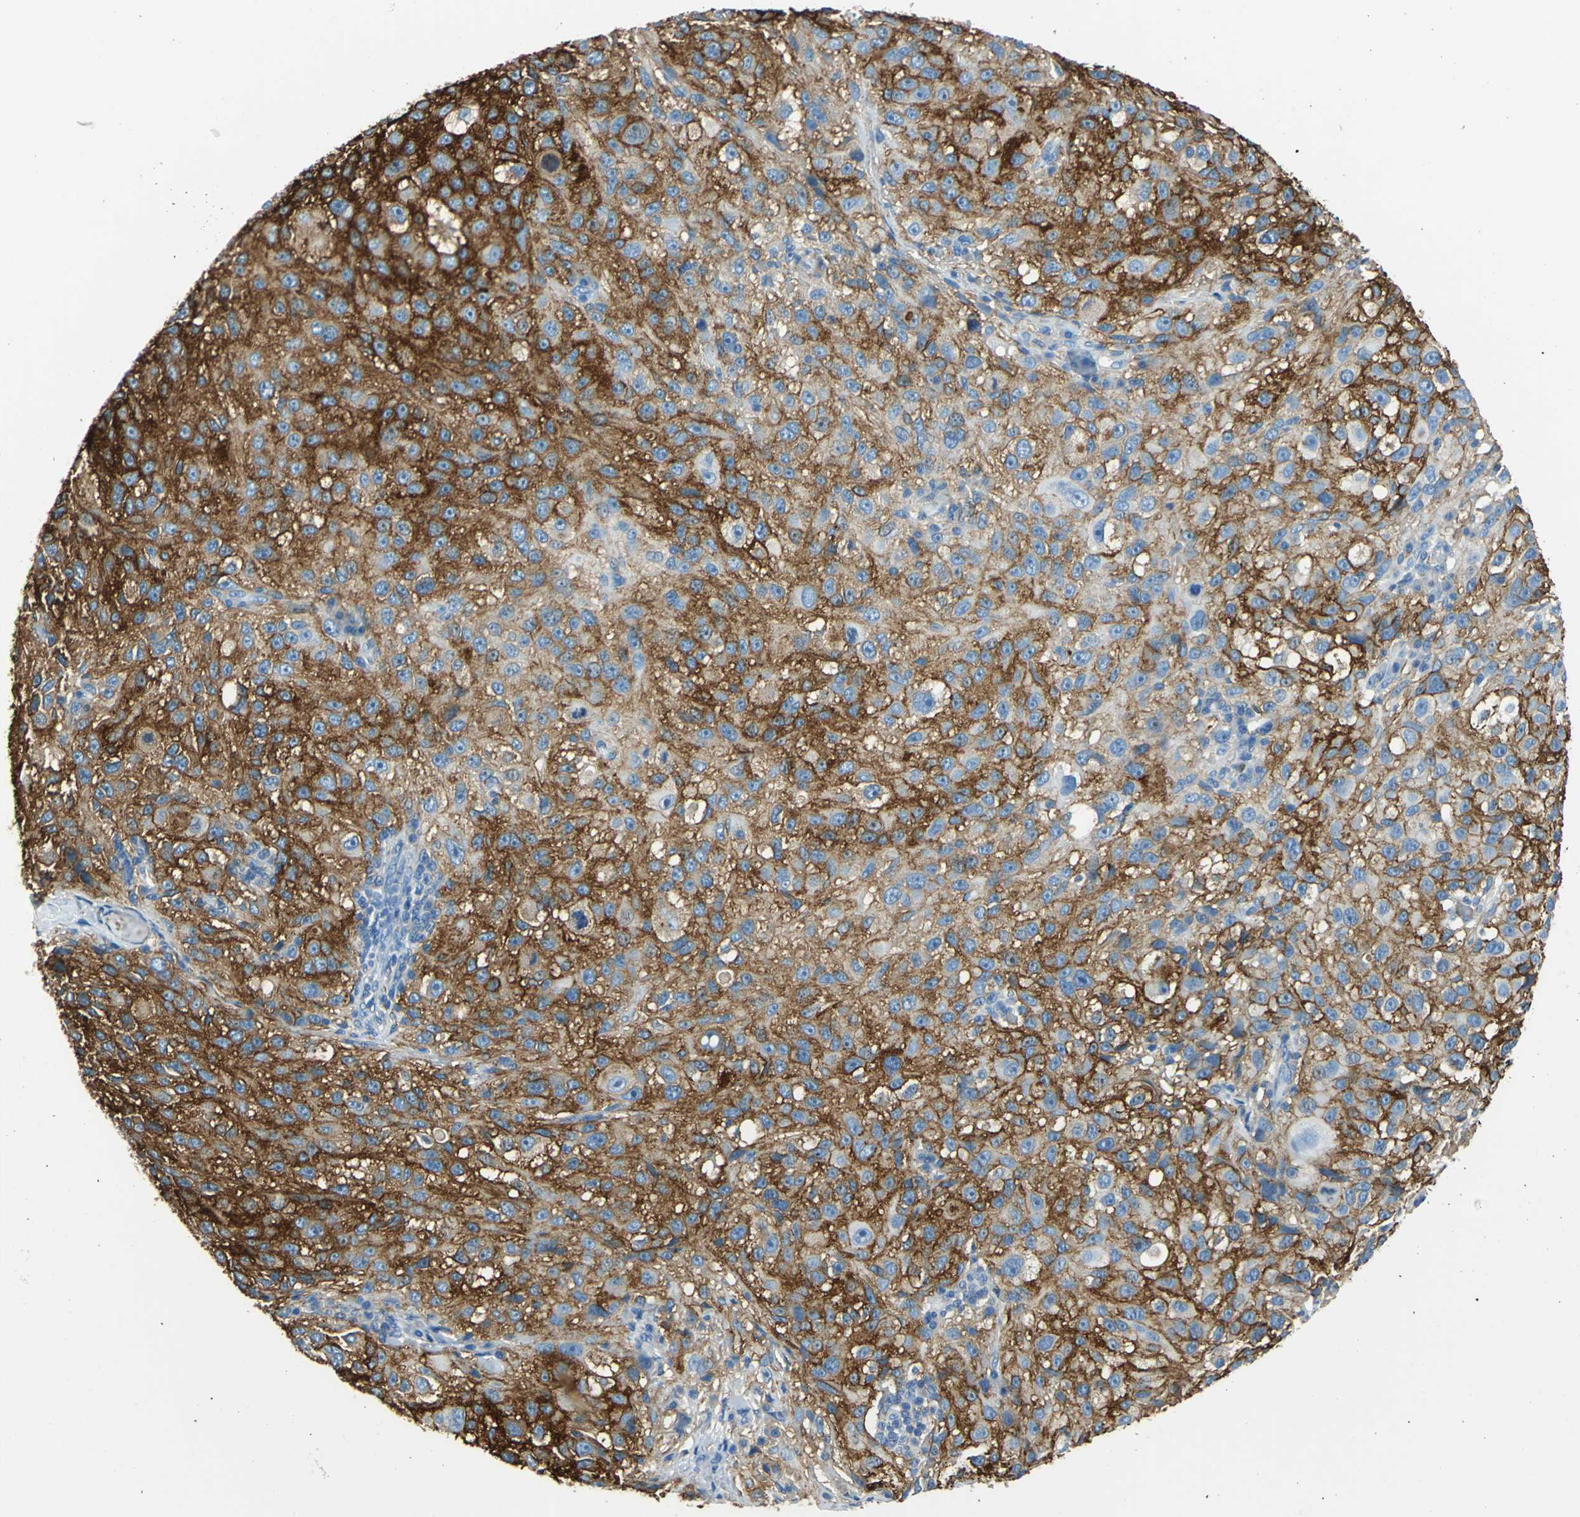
{"staining": {"intensity": "strong", "quantity": ">75%", "location": "cytoplasmic/membranous"}, "tissue": "melanoma", "cell_type": "Tumor cells", "image_type": "cancer", "snomed": [{"axis": "morphology", "description": "Necrosis, NOS"}, {"axis": "morphology", "description": "Malignant melanoma, NOS"}, {"axis": "topography", "description": "Skin"}], "caption": "The micrograph demonstrates staining of melanoma, revealing strong cytoplasmic/membranous protein positivity (brown color) within tumor cells. Immunohistochemistry stains the protein of interest in brown and the nuclei are stained blue.", "gene": "AKAP12", "patient": {"sex": "female", "age": 87}}